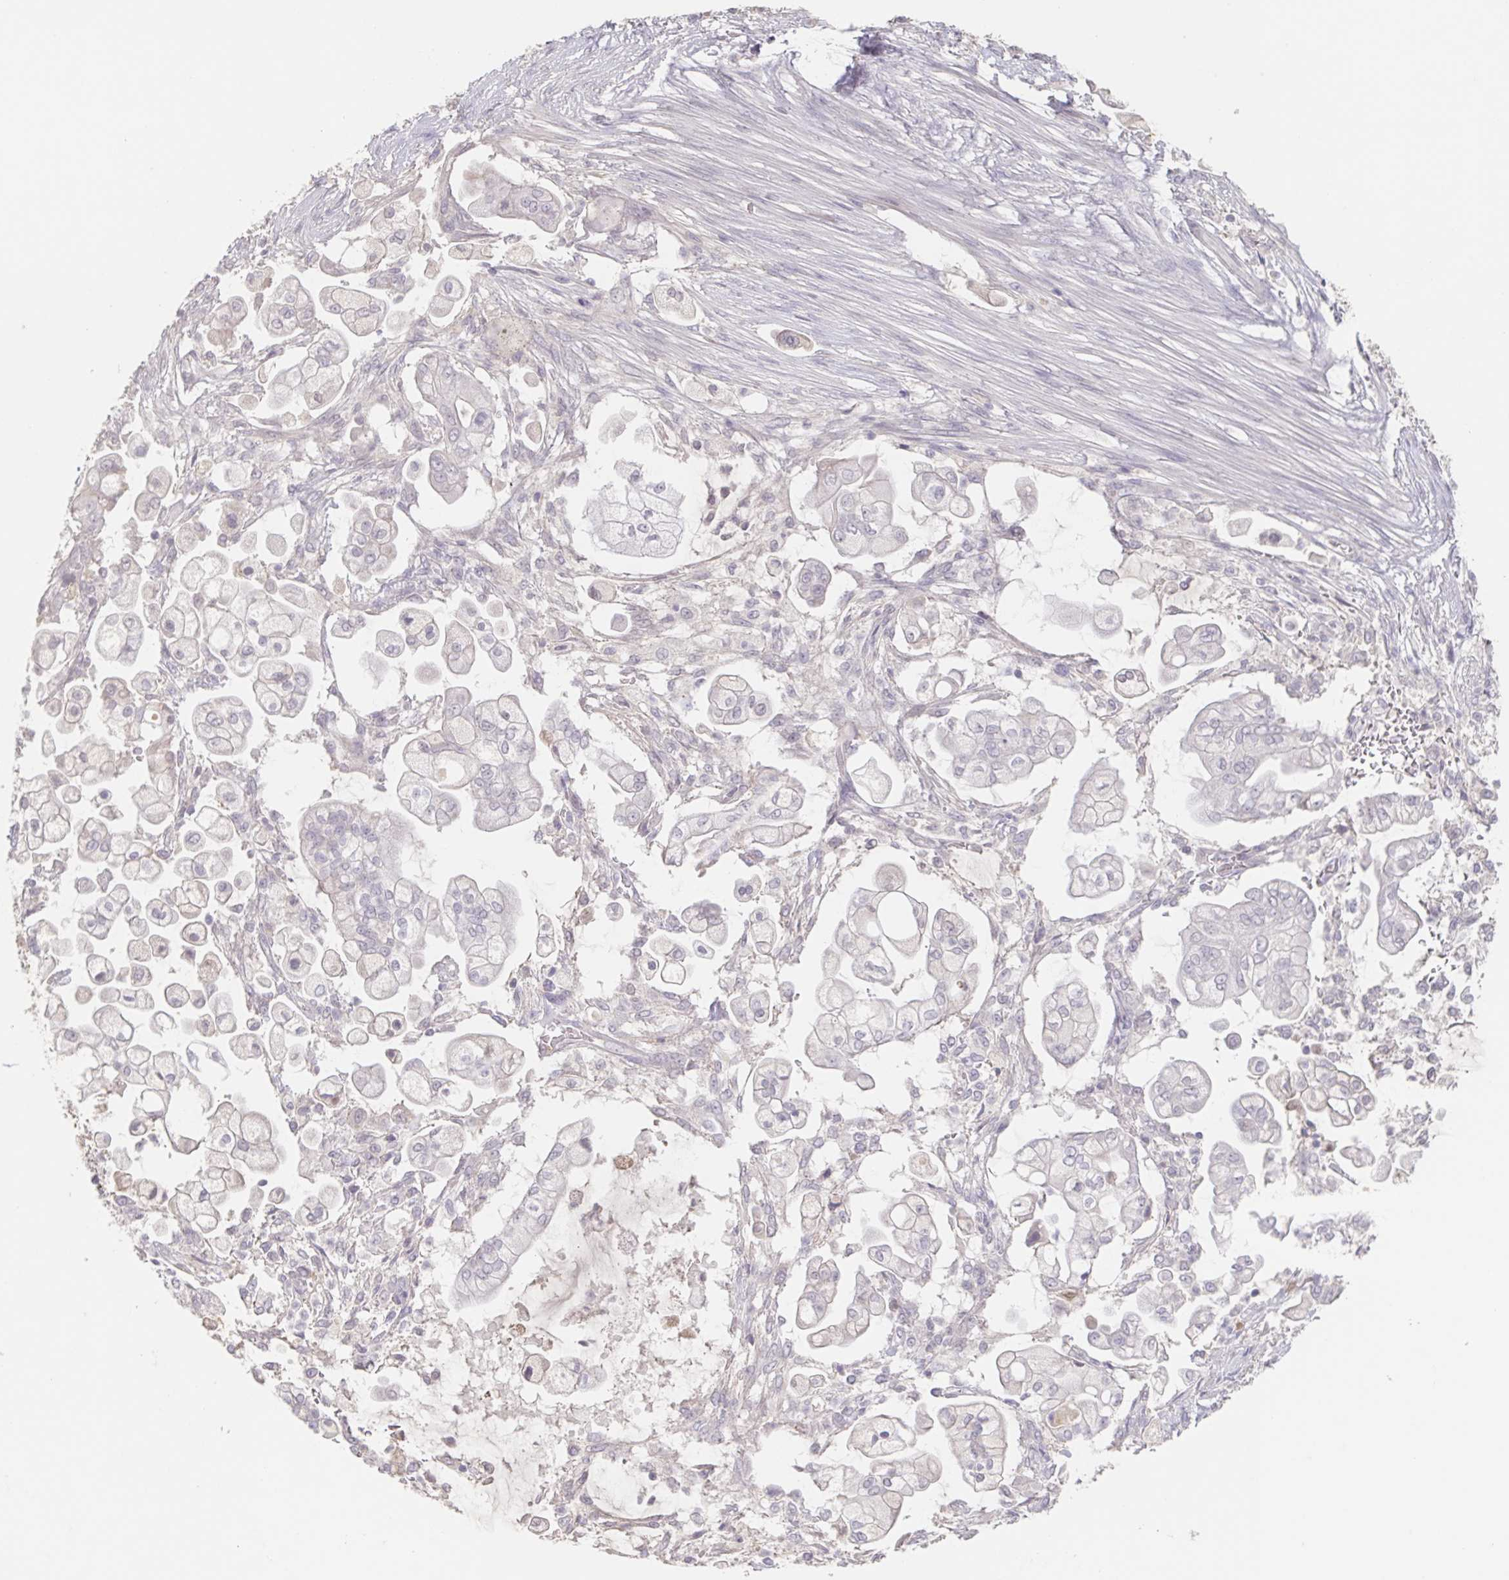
{"staining": {"intensity": "negative", "quantity": "none", "location": "none"}, "tissue": "pancreatic cancer", "cell_type": "Tumor cells", "image_type": "cancer", "snomed": [{"axis": "morphology", "description": "Adenocarcinoma, NOS"}, {"axis": "topography", "description": "Pancreas"}], "caption": "This is a histopathology image of immunohistochemistry staining of pancreatic adenocarcinoma, which shows no expression in tumor cells. (DAB immunohistochemistry (IHC) visualized using brightfield microscopy, high magnification).", "gene": "INSL5", "patient": {"sex": "female", "age": 69}}